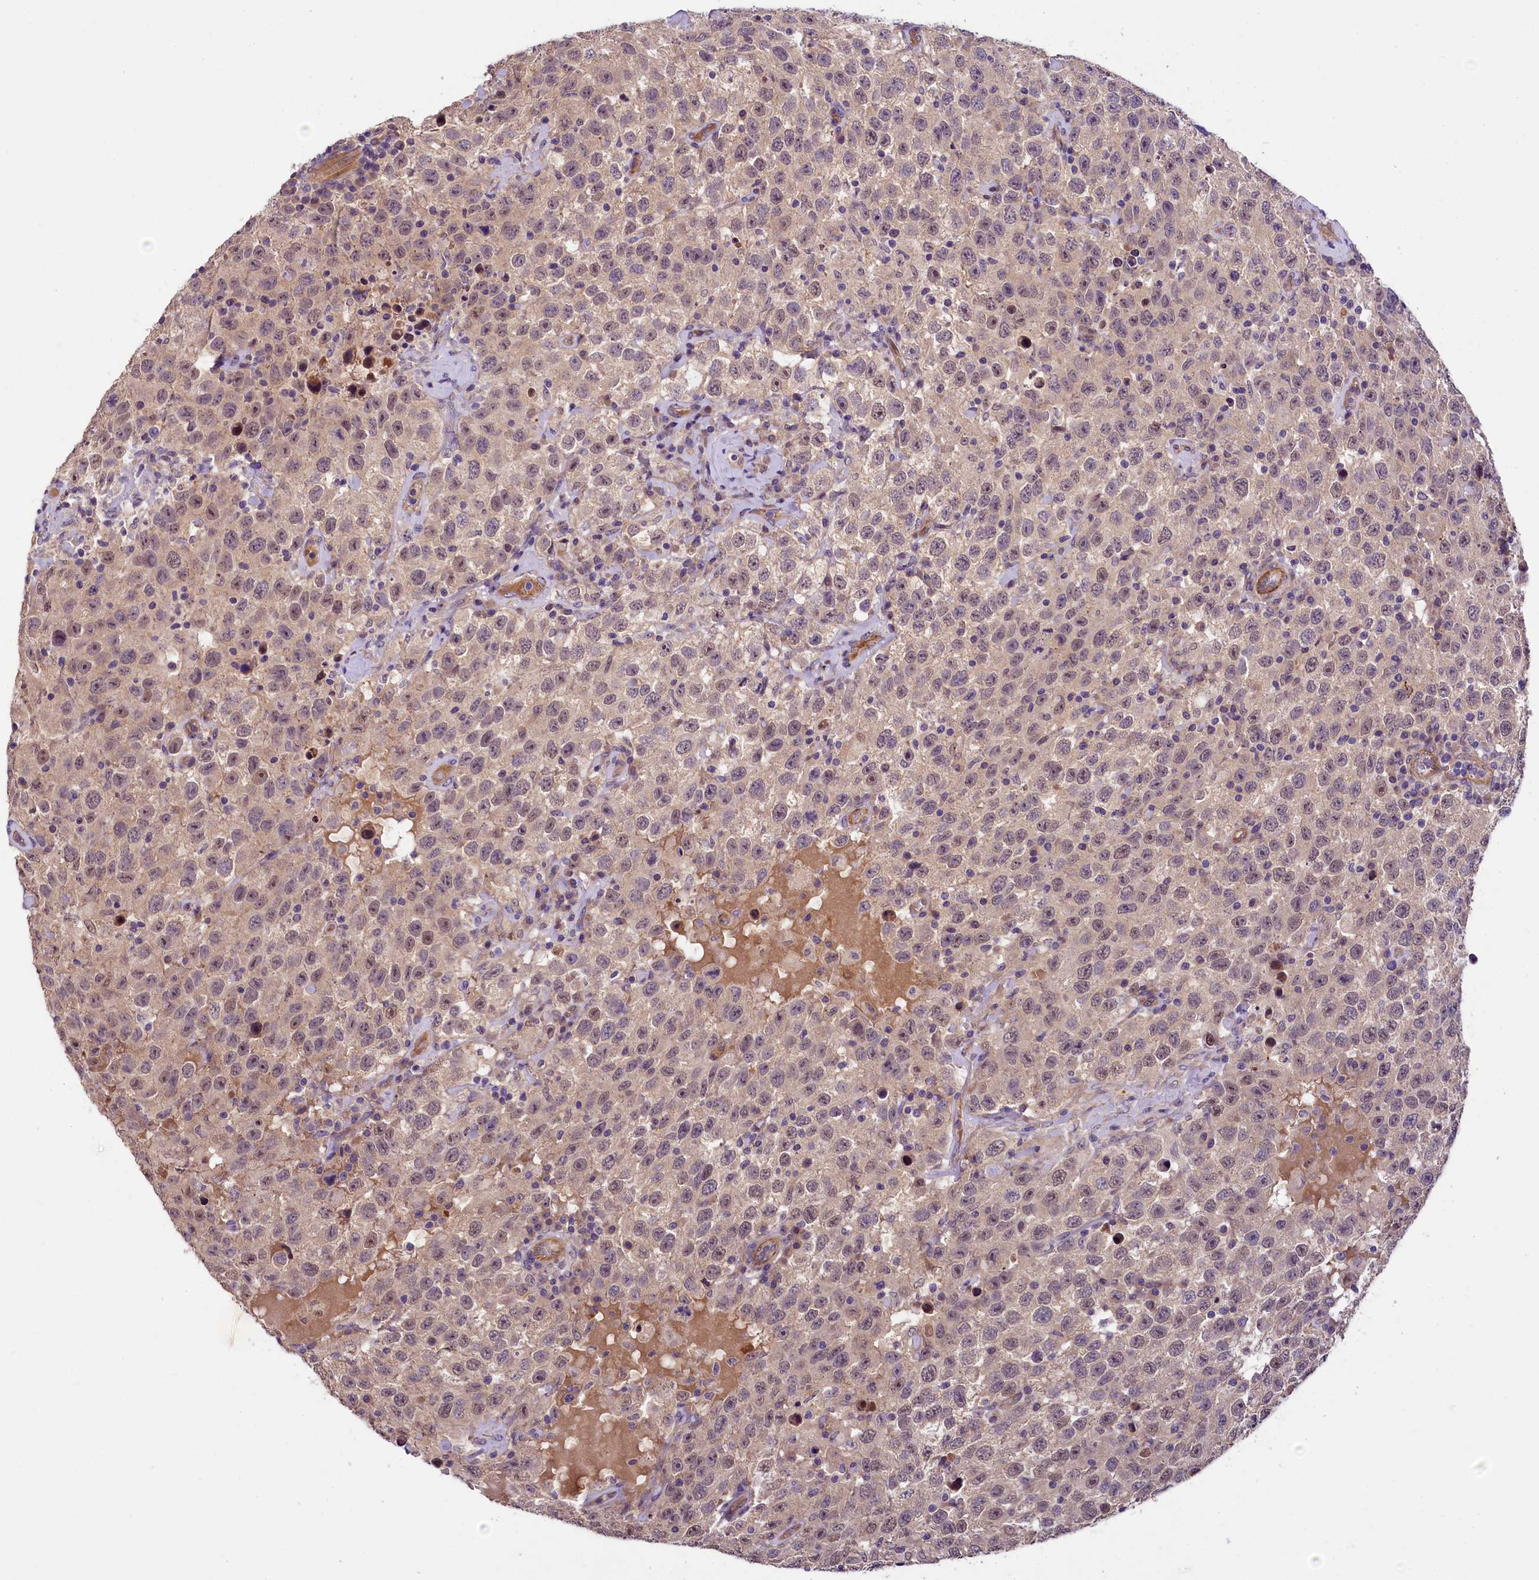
{"staining": {"intensity": "weak", "quantity": ">75%", "location": "cytoplasmic/membranous,nuclear"}, "tissue": "testis cancer", "cell_type": "Tumor cells", "image_type": "cancer", "snomed": [{"axis": "morphology", "description": "Seminoma, NOS"}, {"axis": "topography", "description": "Testis"}], "caption": "IHC micrograph of neoplastic tissue: testis cancer stained using immunohistochemistry reveals low levels of weak protein expression localized specifically in the cytoplasmic/membranous and nuclear of tumor cells, appearing as a cytoplasmic/membranous and nuclear brown color.", "gene": "UBXN6", "patient": {"sex": "male", "age": 41}}